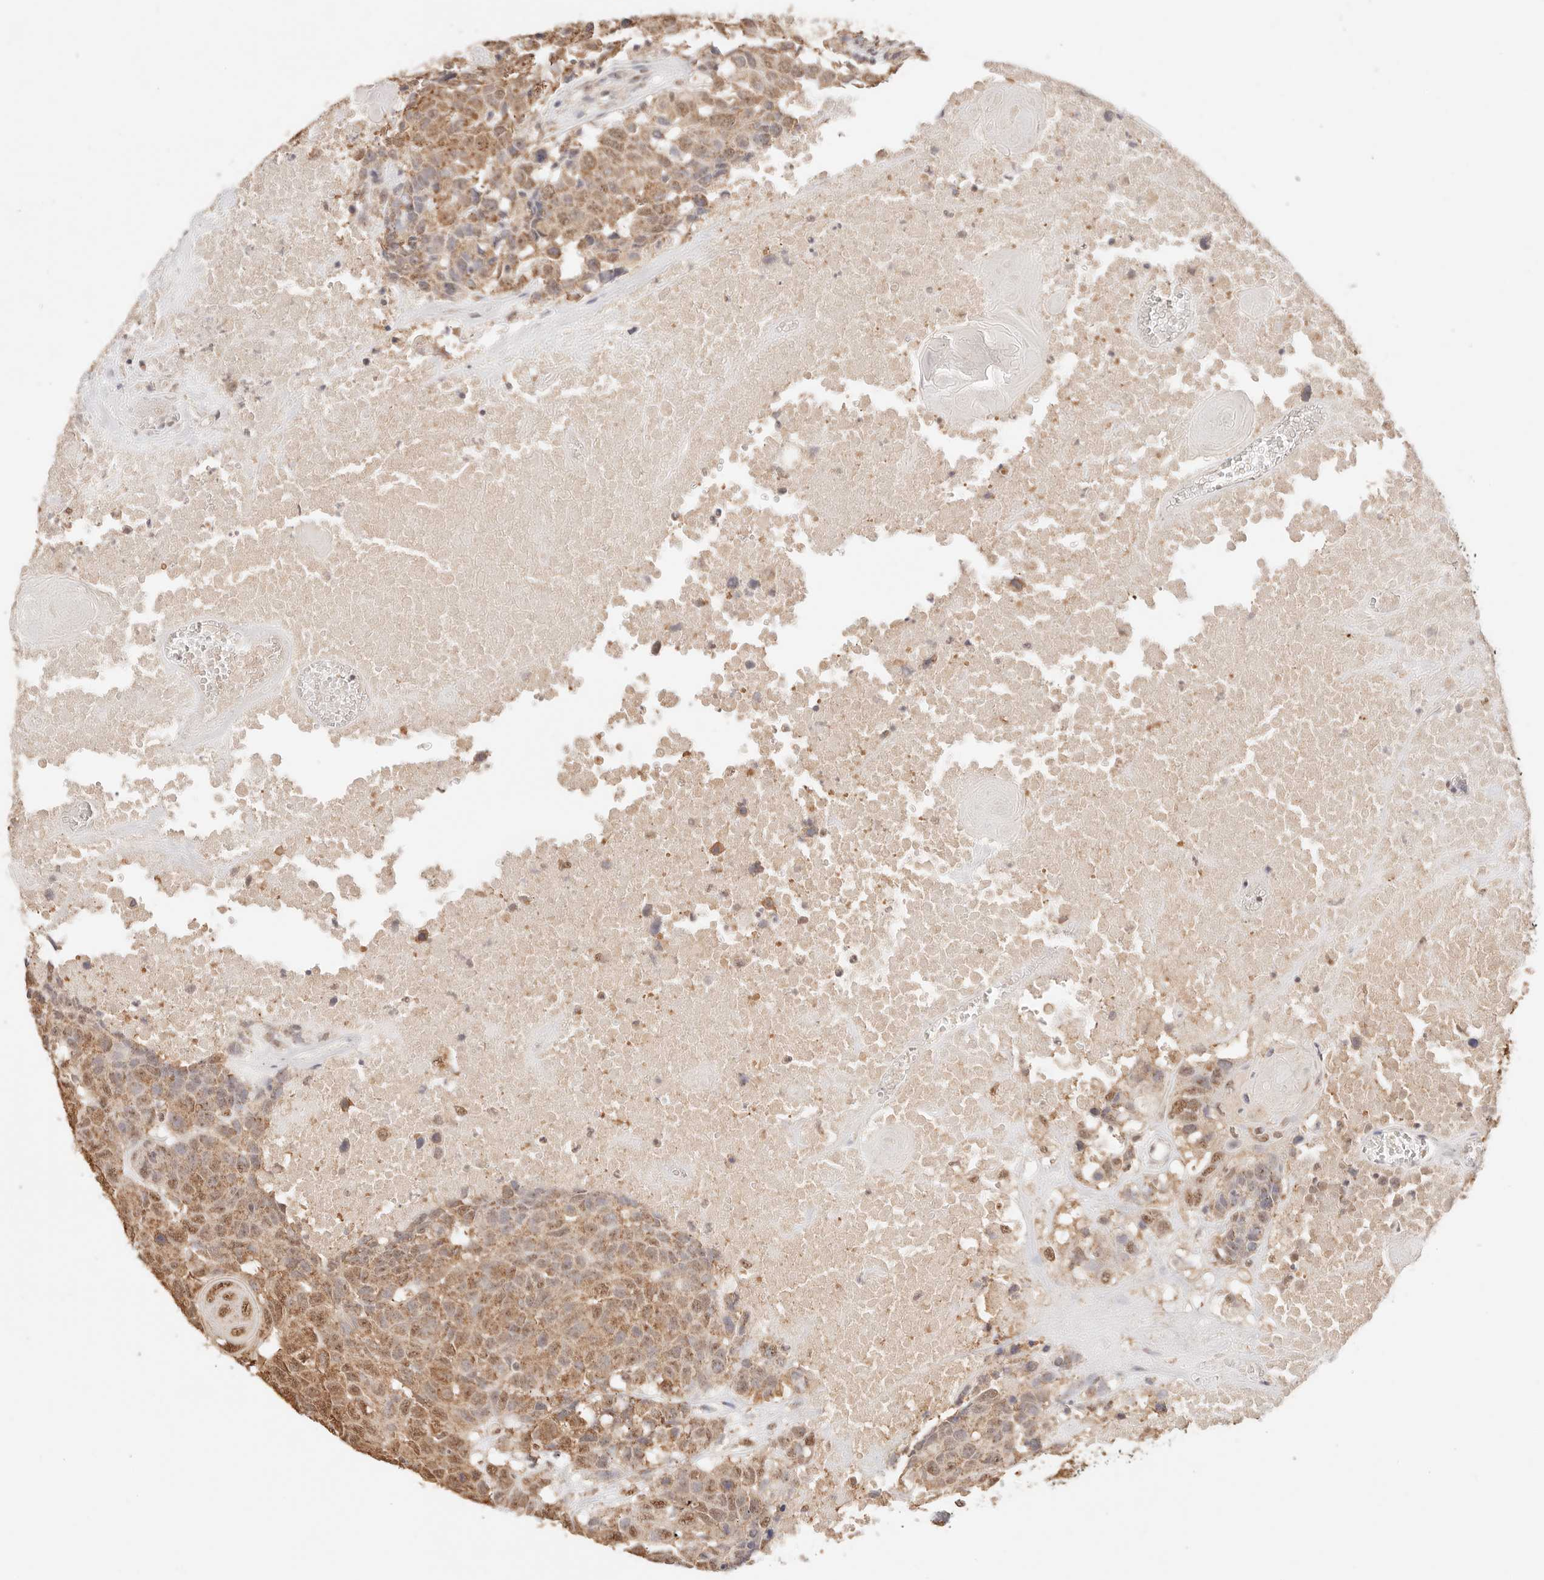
{"staining": {"intensity": "moderate", "quantity": ">75%", "location": "cytoplasmic/membranous,nuclear"}, "tissue": "head and neck cancer", "cell_type": "Tumor cells", "image_type": "cancer", "snomed": [{"axis": "morphology", "description": "Squamous cell carcinoma, NOS"}, {"axis": "topography", "description": "Head-Neck"}], "caption": "A brown stain highlights moderate cytoplasmic/membranous and nuclear staining of a protein in human head and neck cancer (squamous cell carcinoma) tumor cells.", "gene": "IL1R2", "patient": {"sex": "male", "age": 66}}